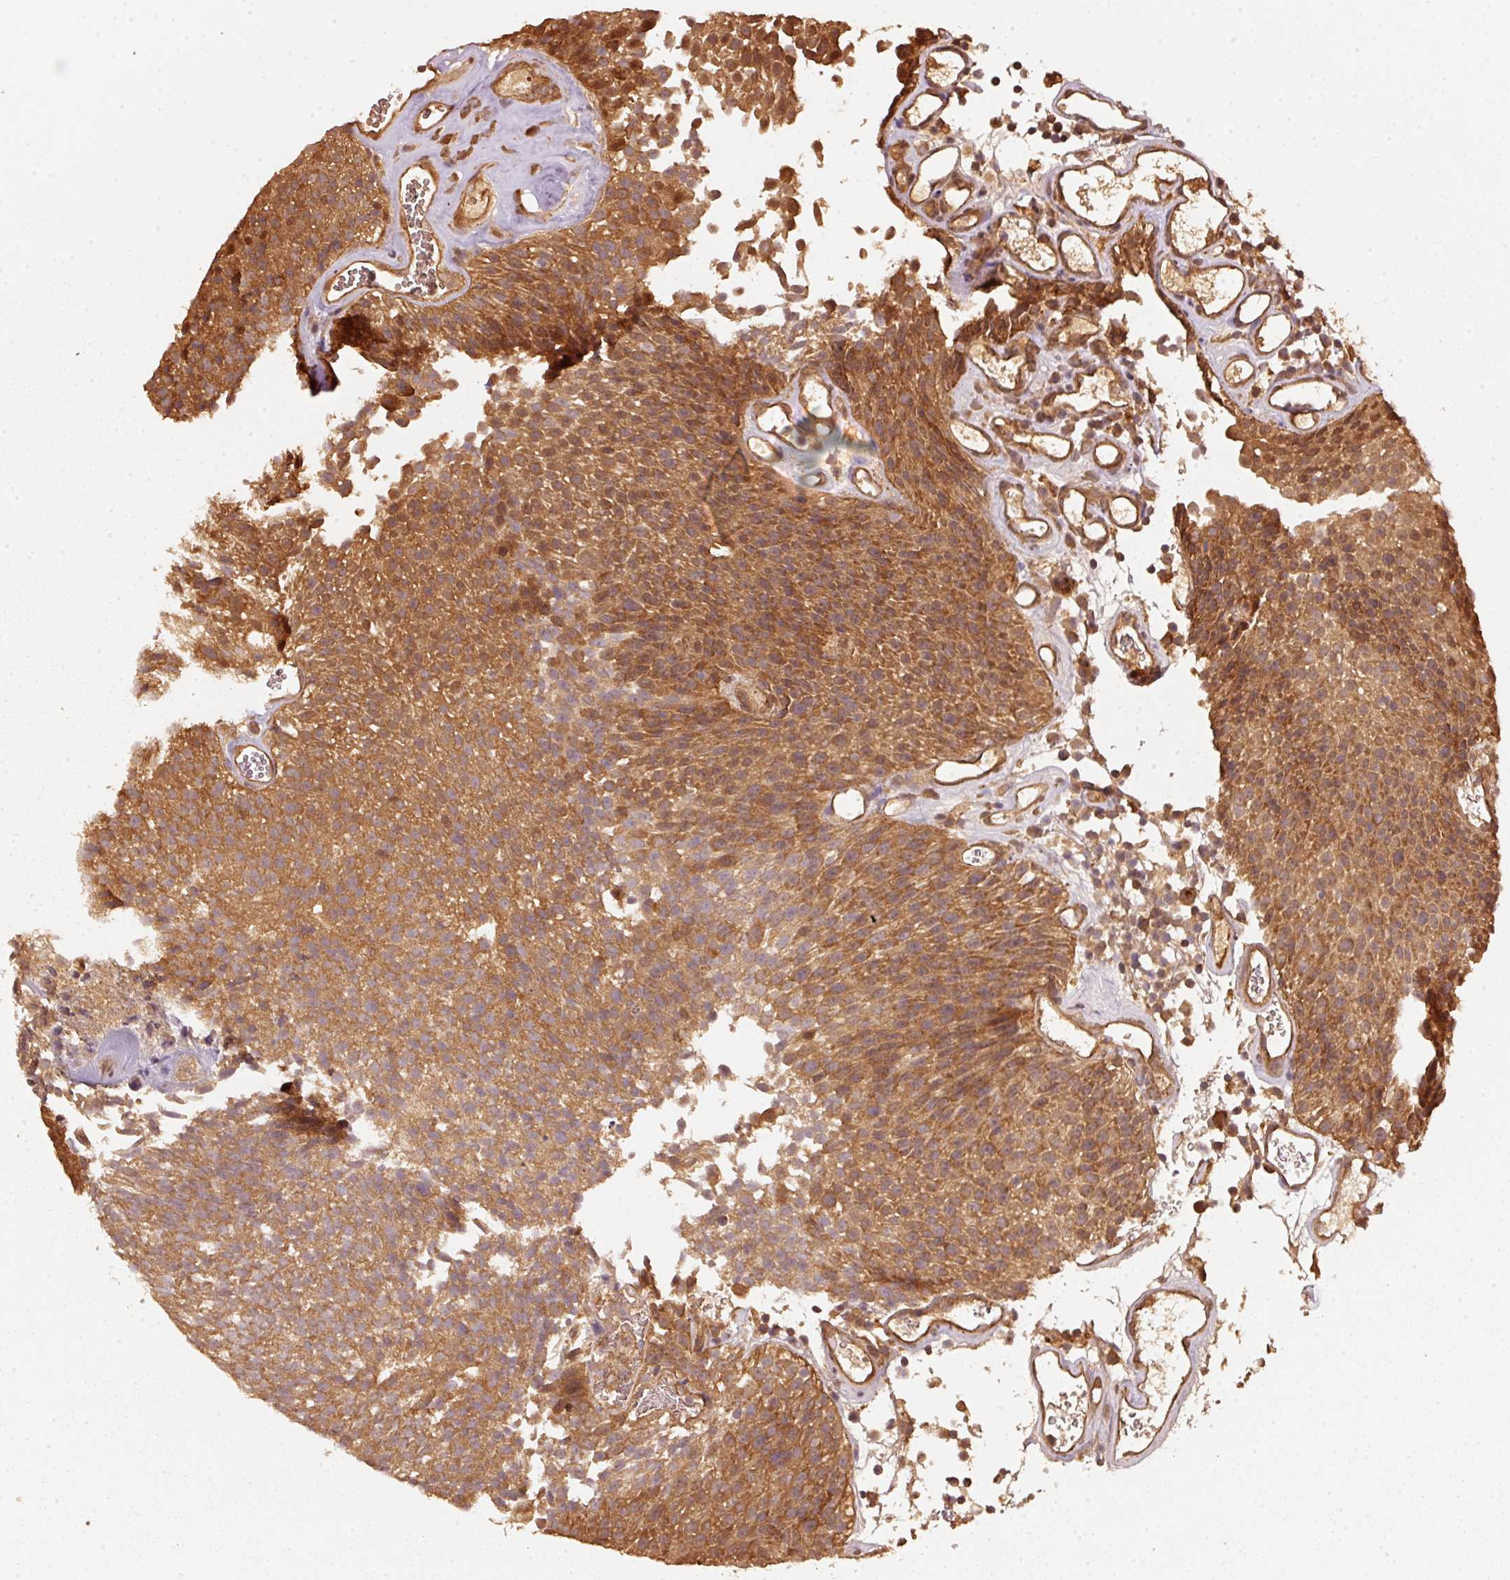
{"staining": {"intensity": "strong", "quantity": ">75%", "location": "cytoplasmic/membranous,nuclear"}, "tissue": "urothelial cancer", "cell_type": "Tumor cells", "image_type": "cancer", "snomed": [{"axis": "morphology", "description": "Urothelial carcinoma, Low grade"}, {"axis": "topography", "description": "Urinary bladder"}], "caption": "Human urothelial carcinoma (low-grade) stained for a protein (brown) displays strong cytoplasmic/membranous and nuclear positive positivity in about >75% of tumor cells.", "gene": "STAU1", "patient": {"sex": "female", "age": 79}}